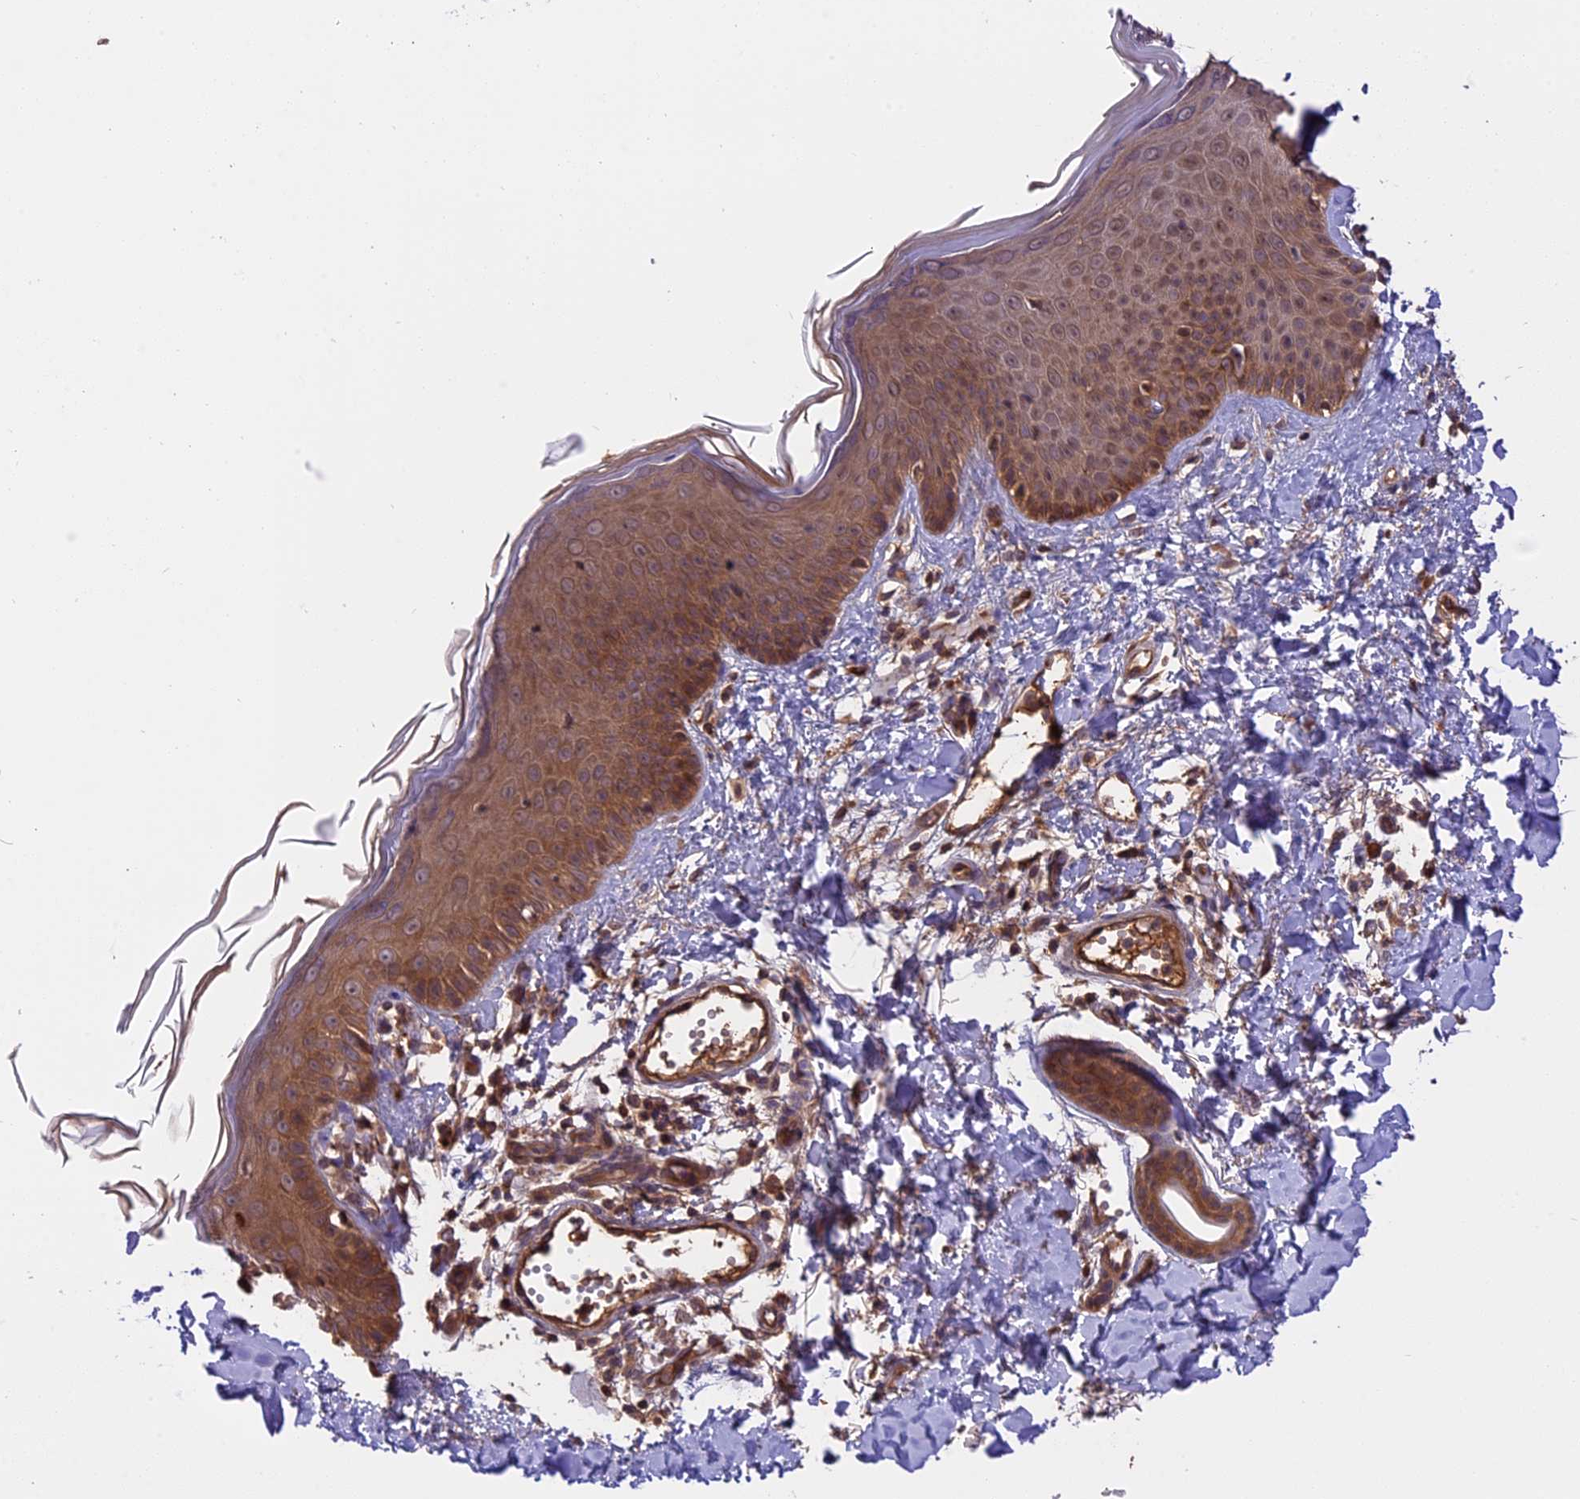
{"staining": {"intensity": "moderate", "quantity": ">75%", "location": "cytoplasmic/membranous"}, "tissue": "skin", "cell_type": "Fibroblasts", "image_type": "normal", "snomed": [{"axis": "morphology", "description": "Normal tissue, NOS"}, {"axis": "topography", "description": "Skin"}], "caption": "The histopathology image demonstrates staining of unremarkable skin, revealing moderate cytoplasmic/membranous protein expression (brown color) within fibroblasts. (DAB IHC, brown staining for protein, blue staining for nuclei).", "gene": "SETD6", "patient": {"sex": "male", "age": 52}}